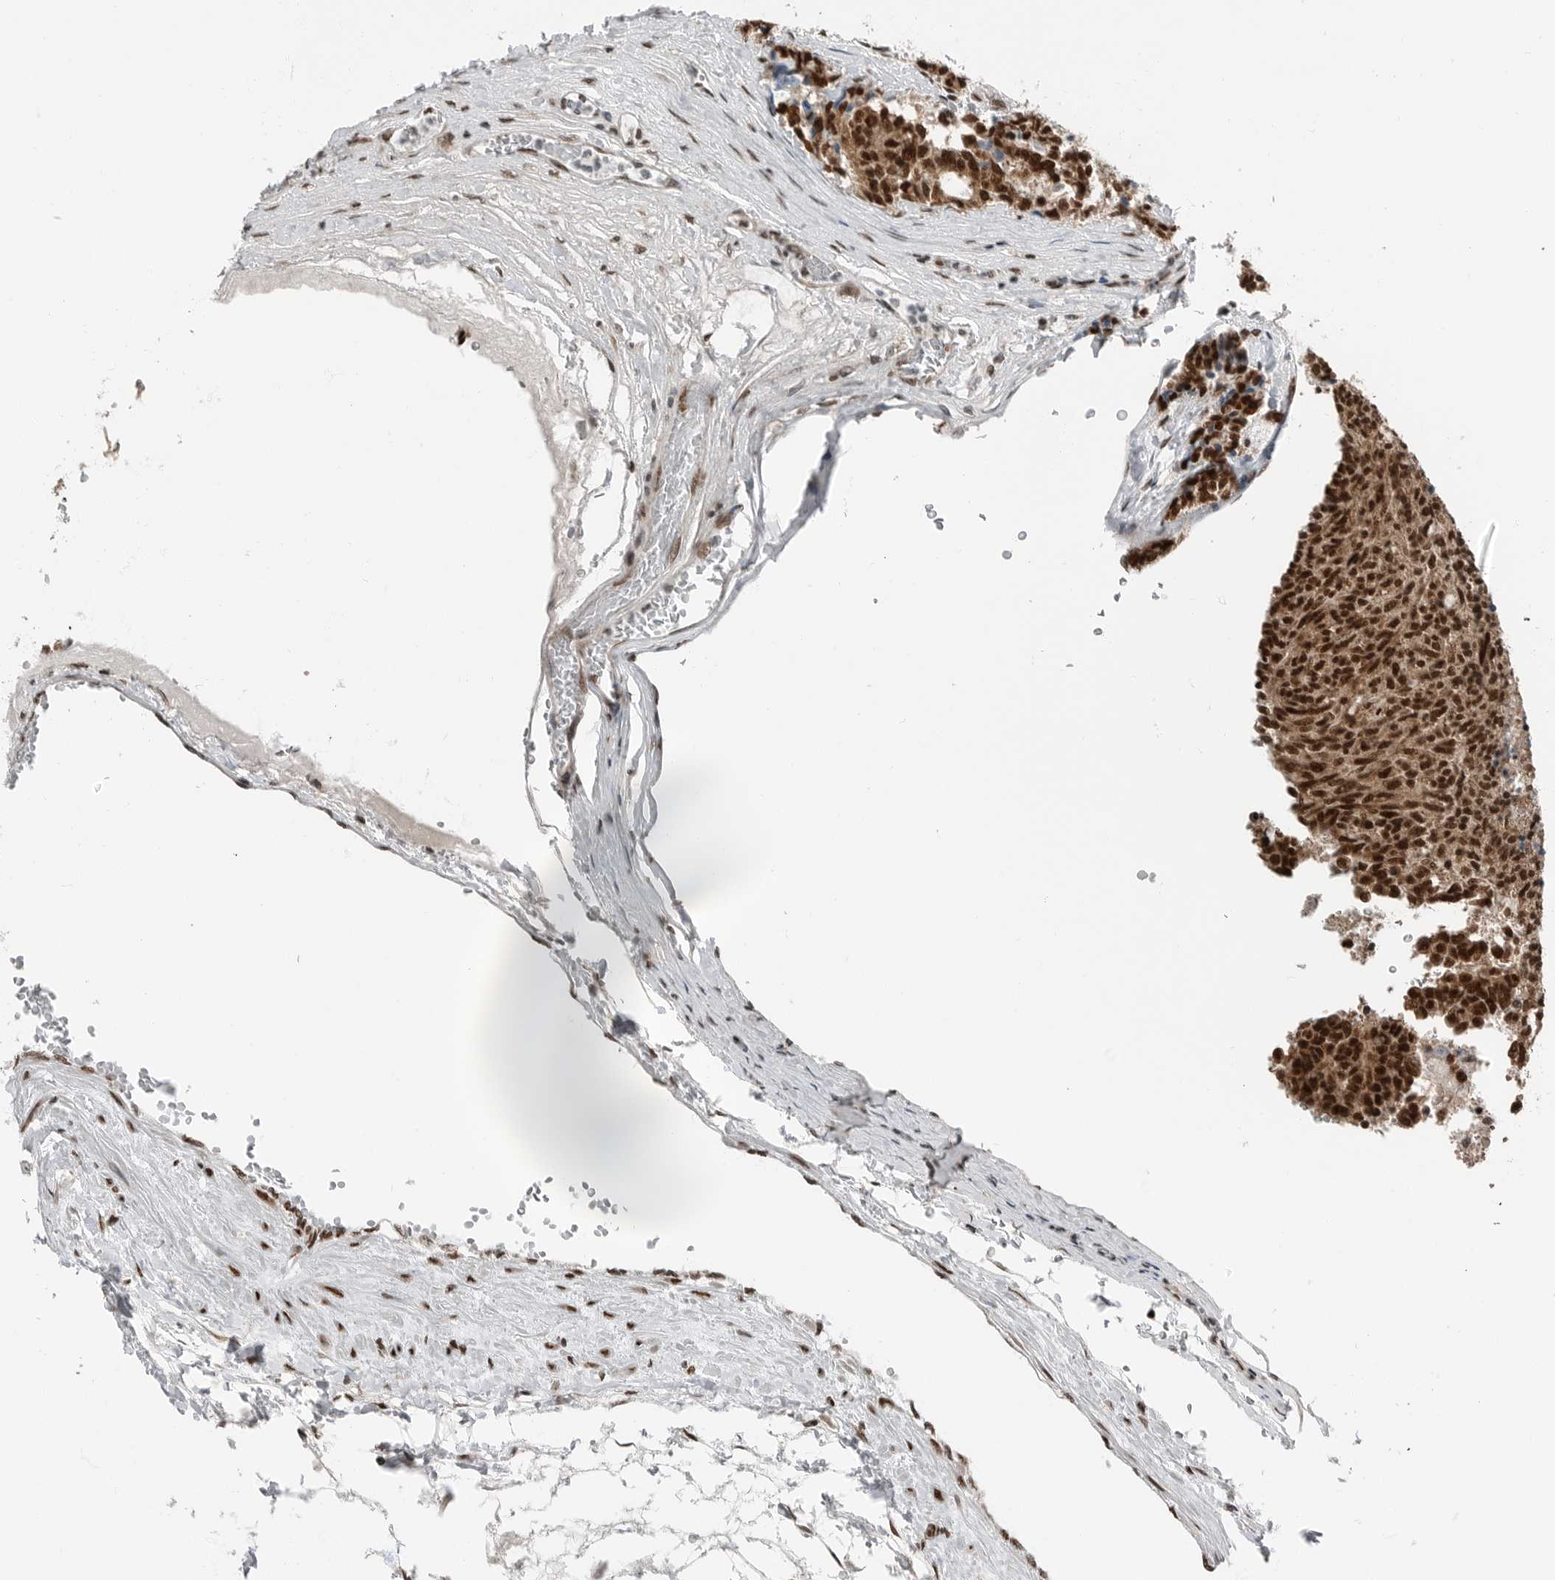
{"staining": {"intensity": "strong", "quantity": ">75%", "location": "cytoplasmic/membranous,nuclear"}, "tissue": "carcinoid", "cell_type": "Tumor cells", "image_type": "cancer", "snomed": [{"axis": "morphology", "description": "Carcinoid, malignant, NOS"}, {"axis": "topography", "description": "Pancreas"}], "caption": "IHC micrograph of neoplastic tissue: human carcinoid (malignant) stained using IHC shows high levels of strong protein expression localized specifically in the cytoplasmic/membranous and nuclear of tumor cells, appearing as a cytoplasmic/membranous and nuclear brown color.", "gene": "BLZF1", "patient": {"sex": "female", "age": 54}}